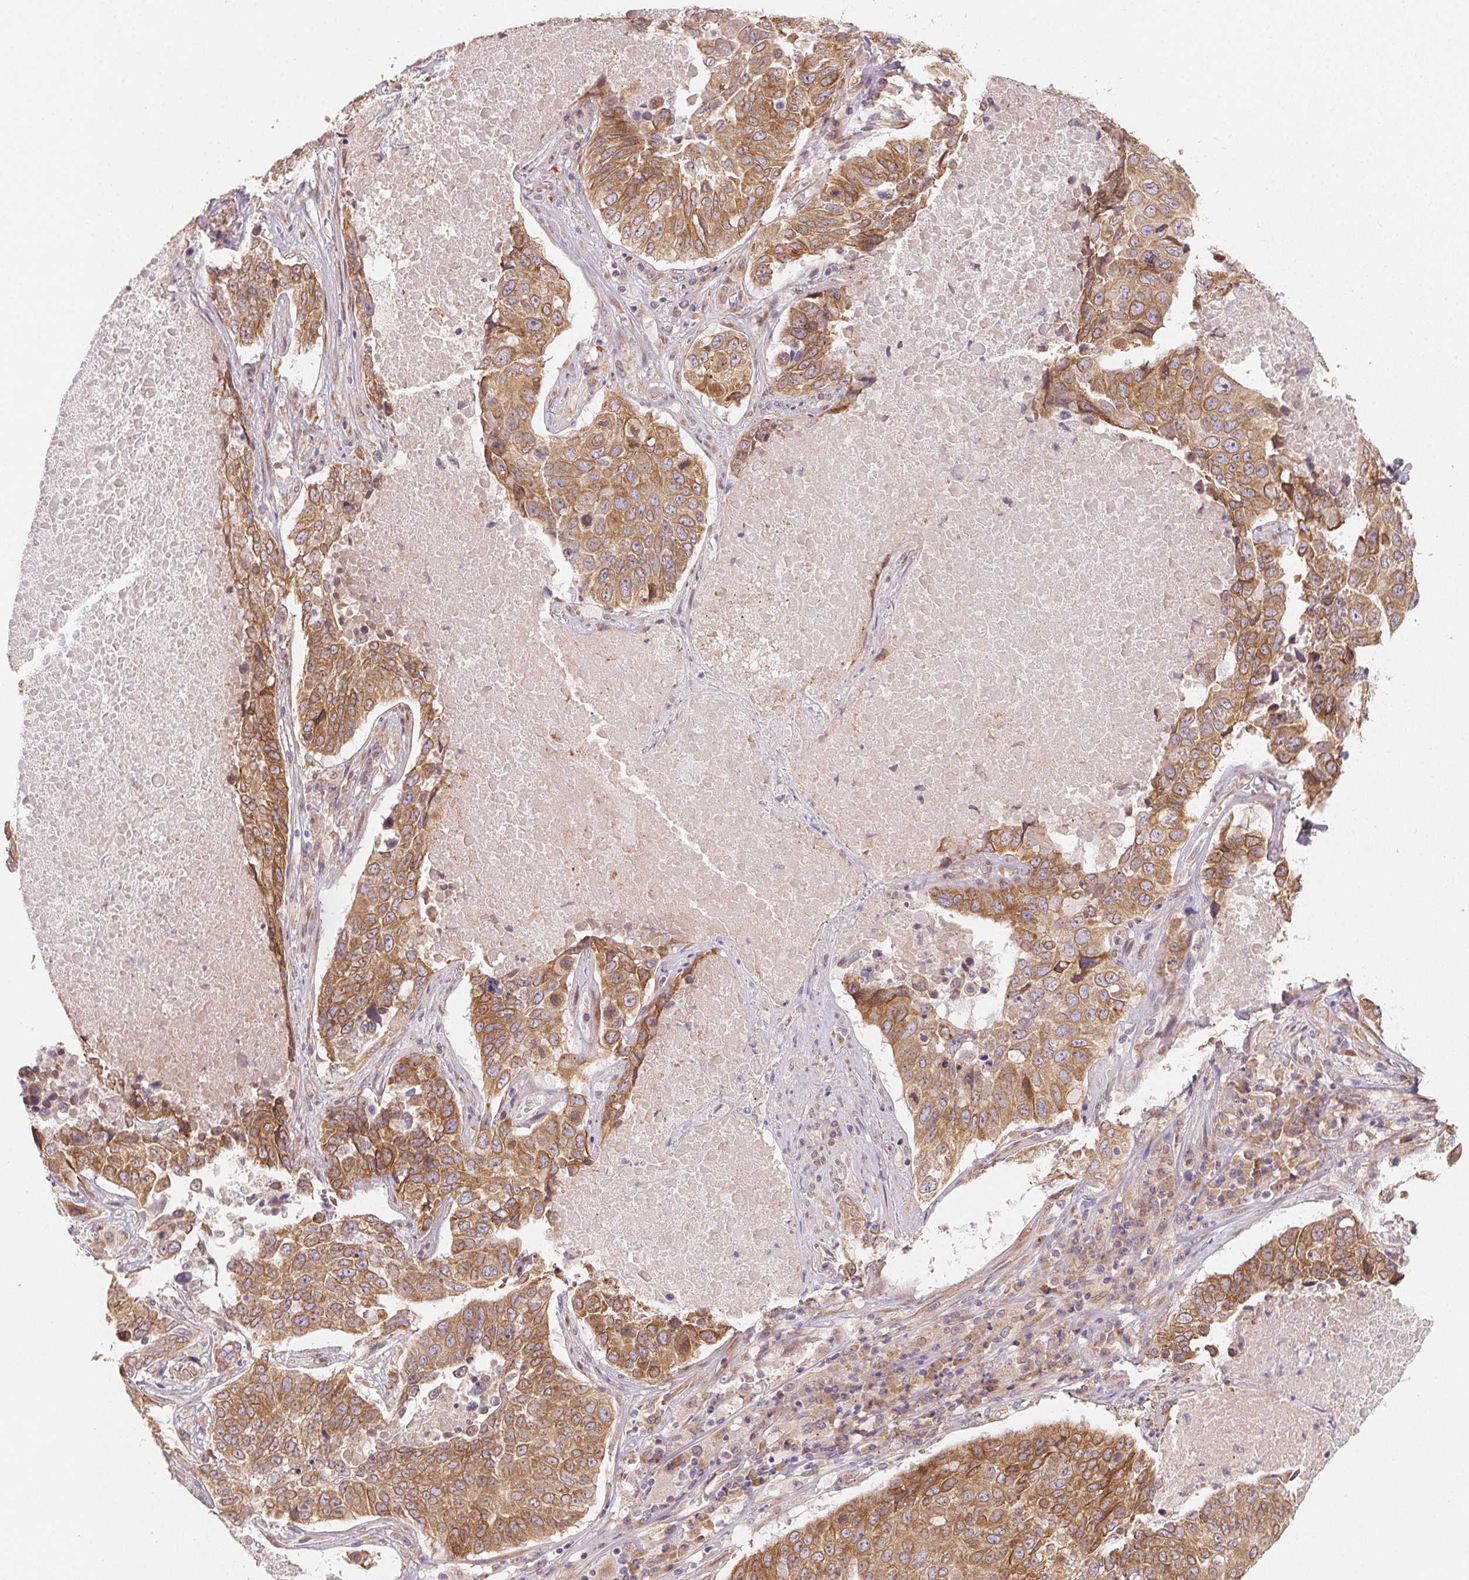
{"staining": {"intensity": "moderate", "quantity": ">75%", "location": "cytoplasmic/membranous"}, "tissue": "lung cancer", "cell_type": "Tumor cells", "image_type": "cancer", "snomed": [{"axis": "morphology", "description": "Normal tissue, NOS"}, {"axis": "morphology", "description": "Squamous cell carcinoma, NOS"}, {"axis": "topography", "description": "Bronchus"}, {"axis": "topography", "description": "Lung"}], "caption": "The micrograph displays a brown stain indicating the presence of a protein in the cytoplasmic/membranous of tumor cells in squamous cell carcinoma (lung).", "gene": "EI24", "patient": {"sex": "male", "age": 64}}